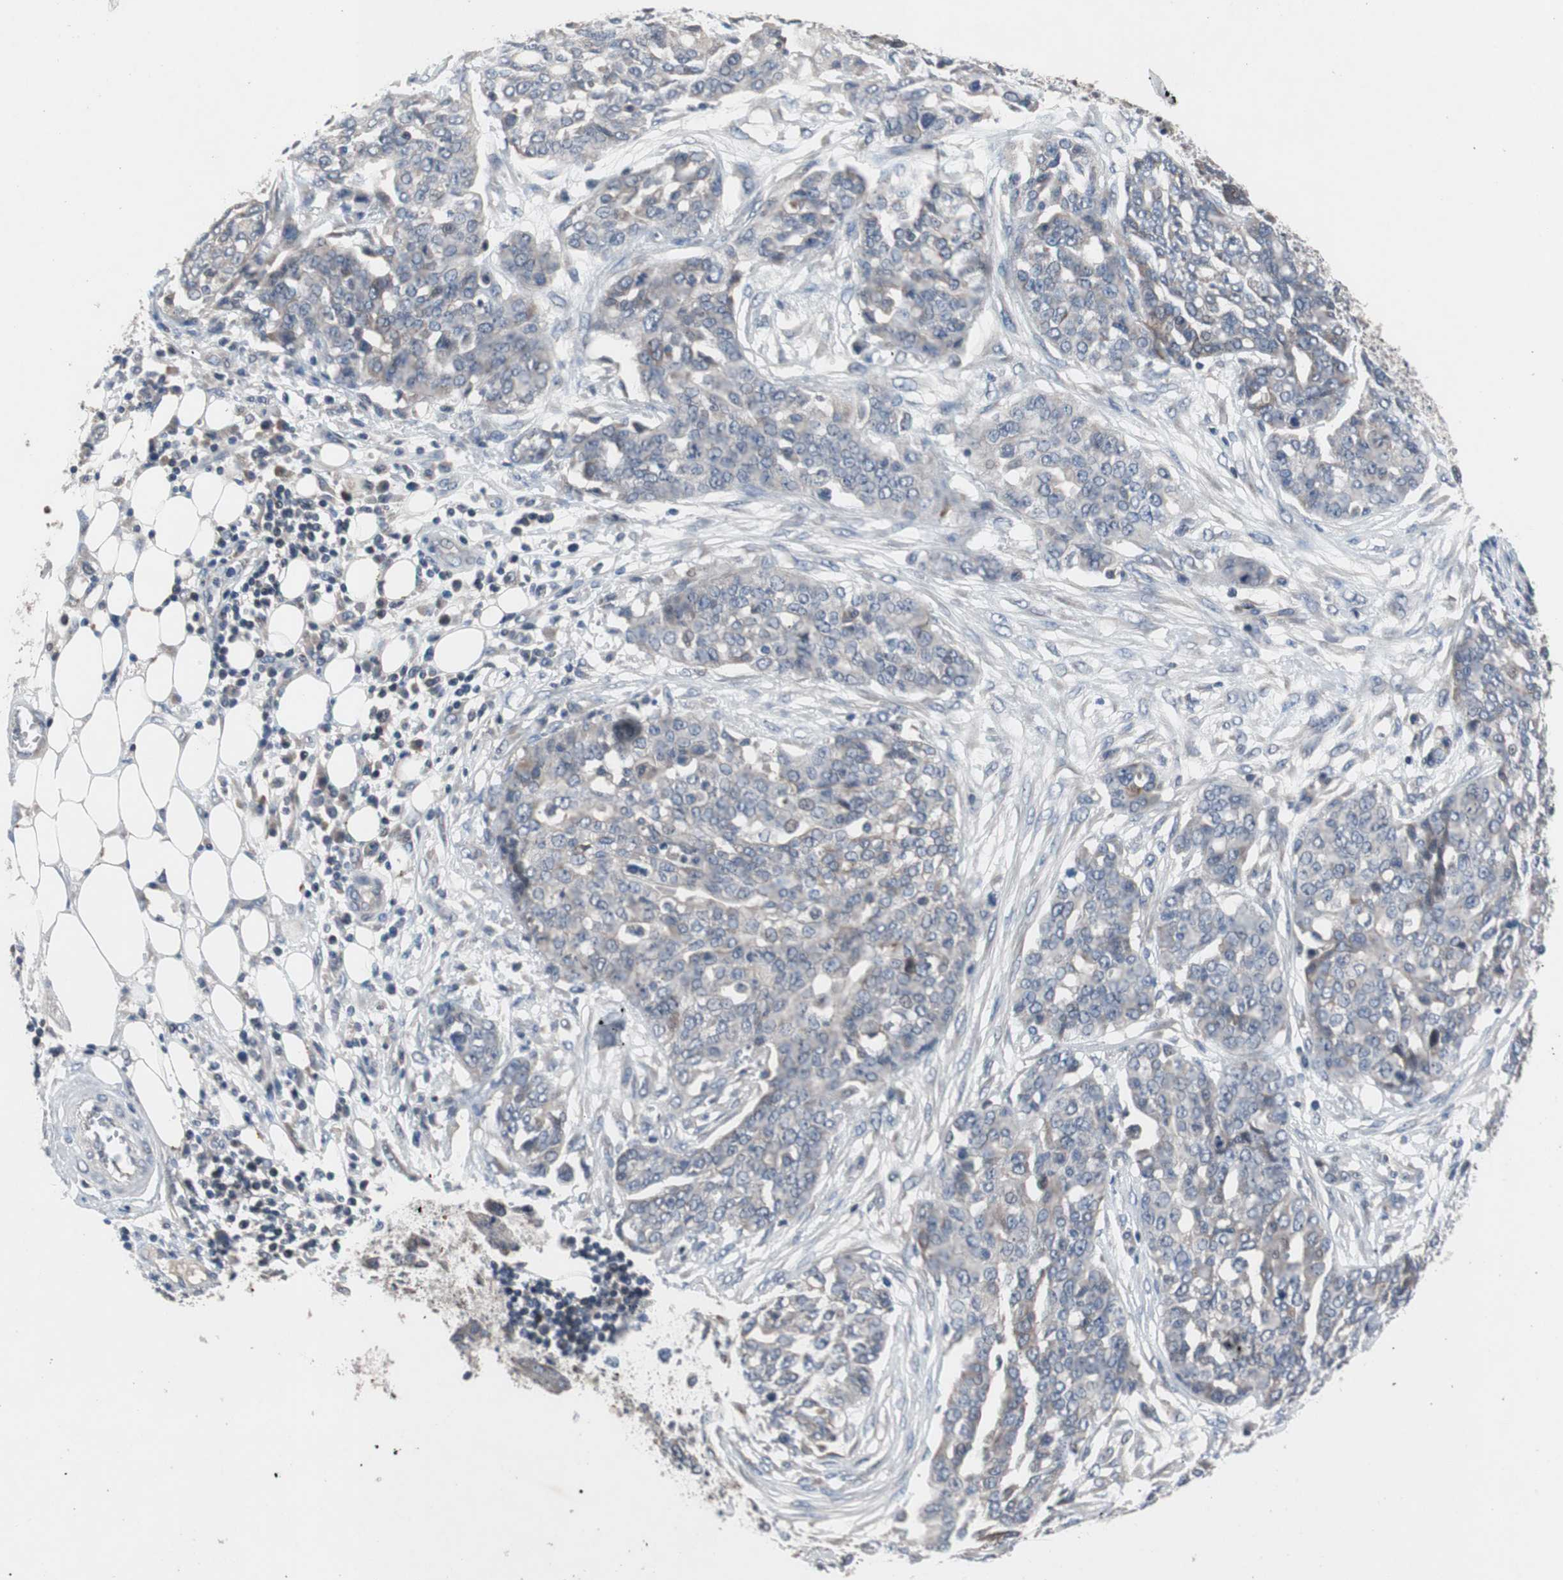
{"staining": {"intensity": "weak", "quantity": "25%-75%", "location": "cytoplasmic/membranous"}, "tissue": "ovarian cancer", "cell_type": "Tumor cells", "image_type": "cancer", "snomed": [{"axis": "morphology", "description": "Cystadenocarcinoma, serous, NOS"}, {"axis": "topography", "description": "Soft tissue"}, {"axis": "topography", "description": "Ovary"}], "caption": "Human ovarian serous cystadenocarcinoma stained for a protein (brown) shows weak cytoplasmic/membranous positive staining in about 25%-75% of tumor cells.", "gene": "MUTYH", "patient": {"sex": "female", "age": 57}}